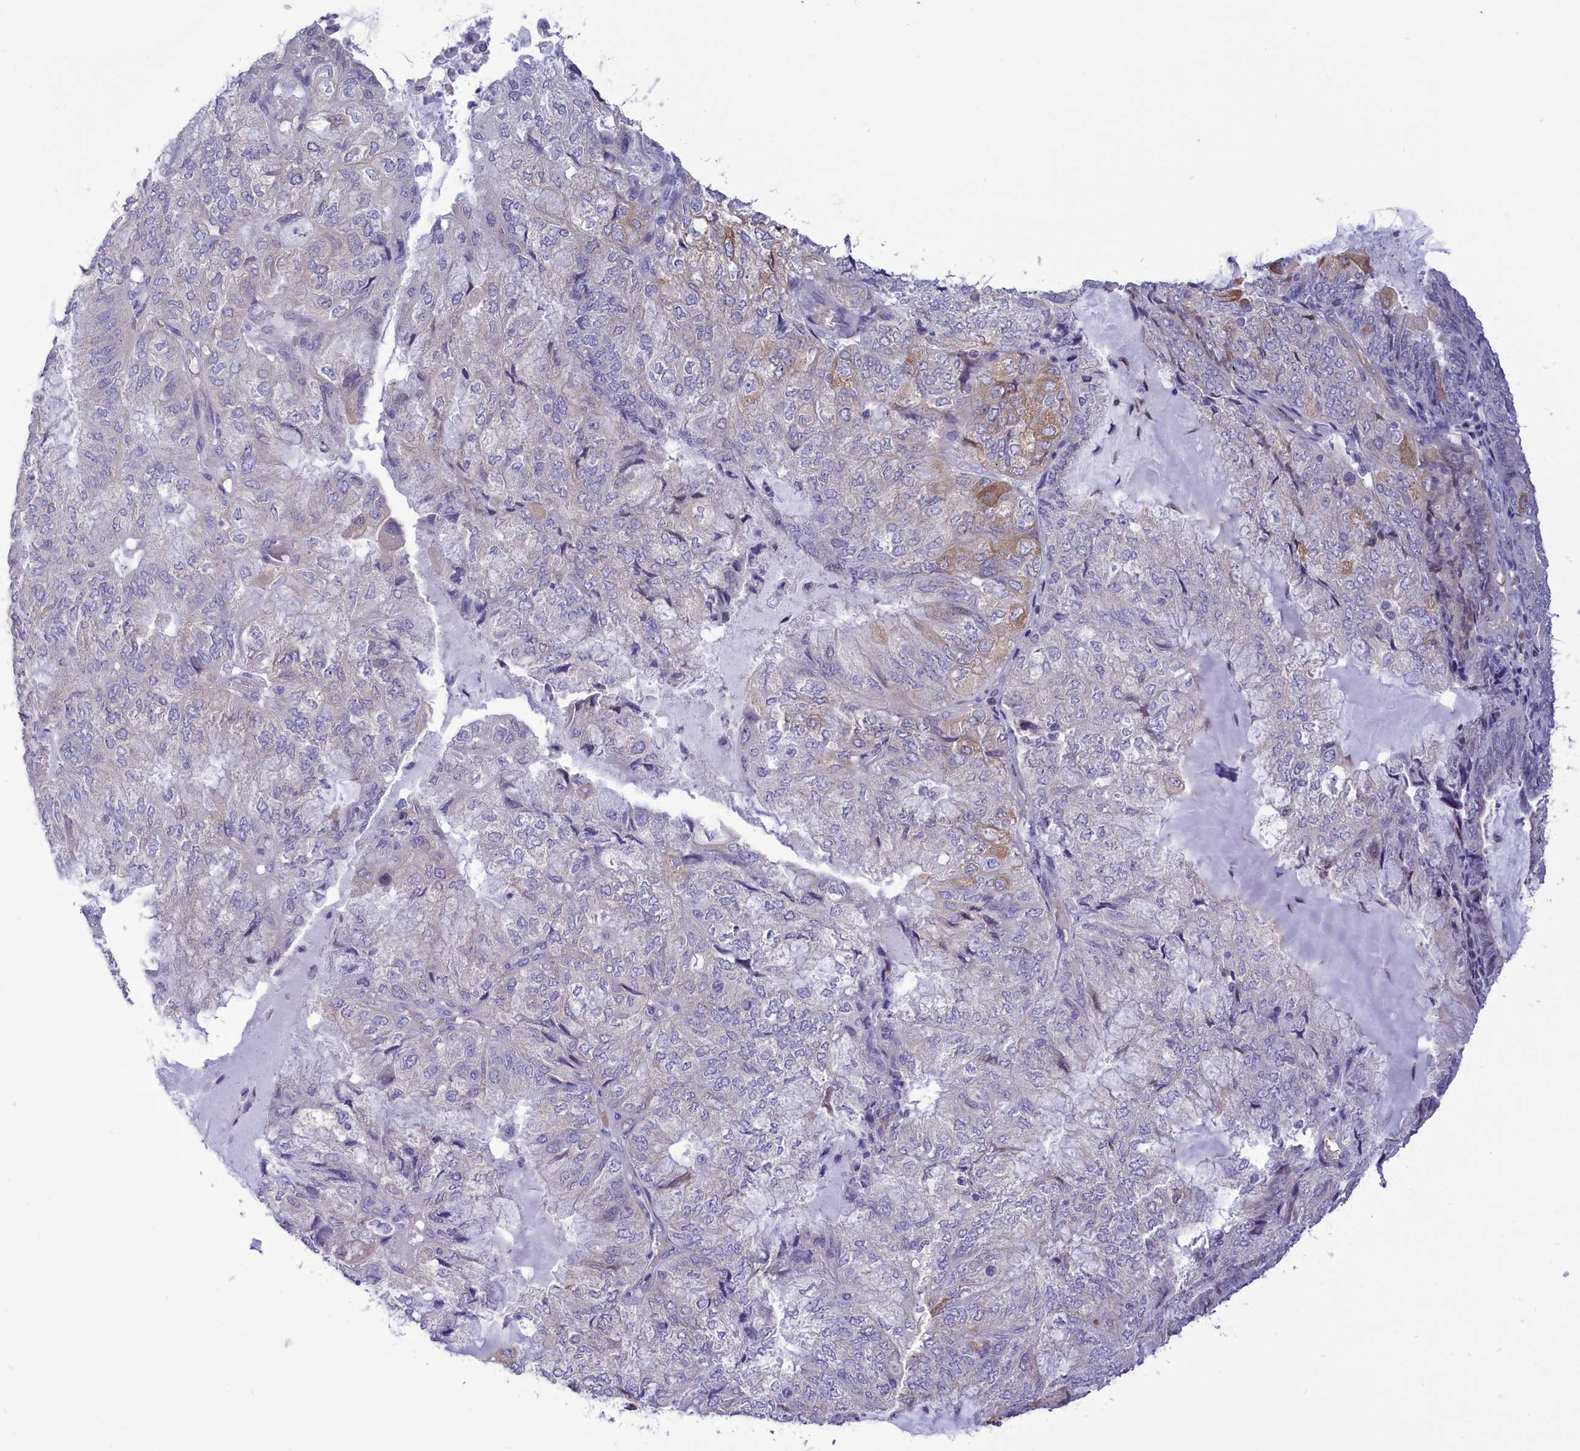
{"staining": {"intensity": "moderate", "quantity": "<25%", "location": "cytoplasmic/membranous"}, "tissue": "endometrial cancer", "cell_type": "Tumor cells", "image_type": "cancer", "snomed": [{"axis": "morphology", "description": "Adenocarcinoma, NOS"}, {"axis": "topography", "description": "Endometrium"}], "caption": "Immunohistochemistry of endometrial adenocarcinoma exhibits low levels of moderate cytoplasmic/membranous staining in approximately <25% of tumor cells.", "gene": "DCAF16", "patient": {"sex": "female", "age": 81}}